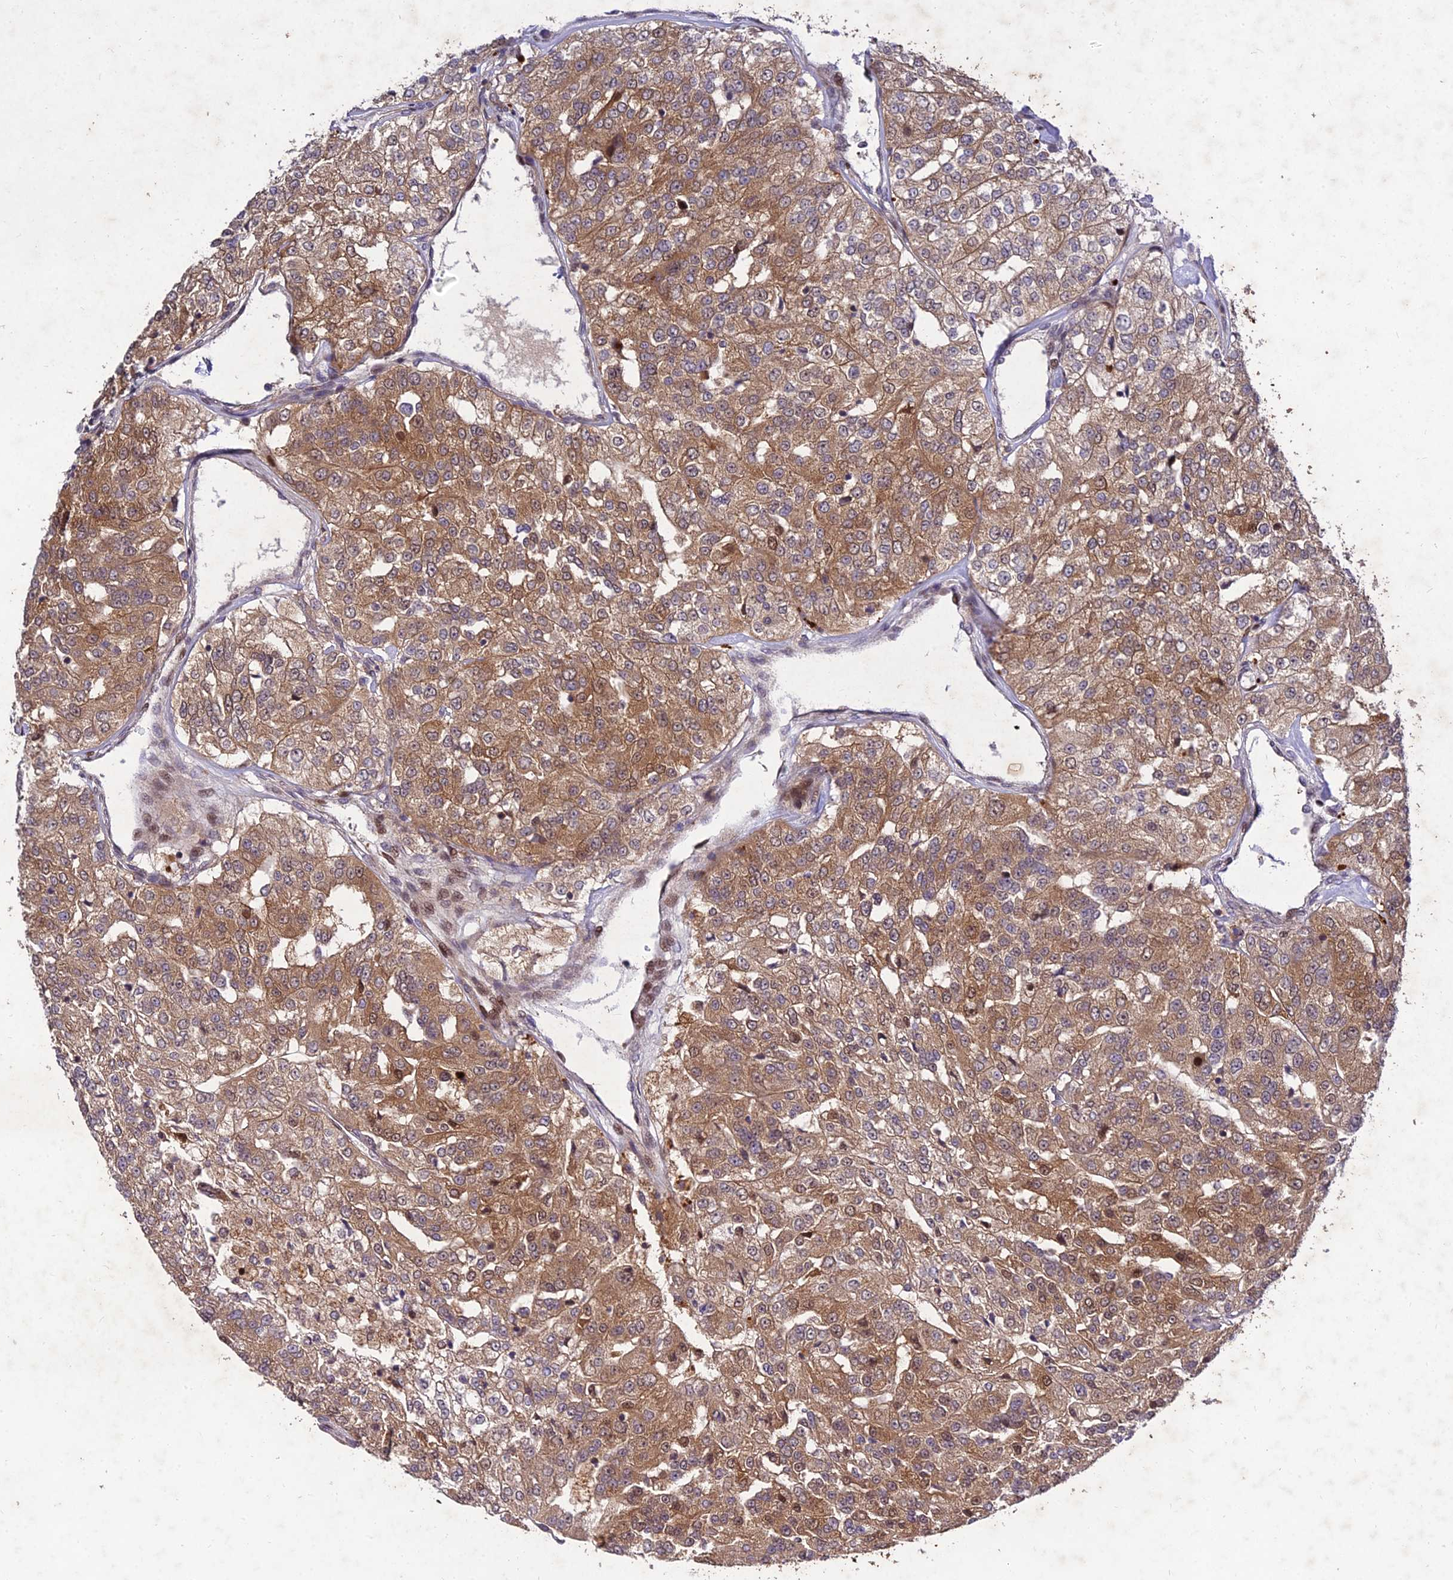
{"staining": {"intensity": "moderate", "quantity": ">75%", "location": "cytoplasmic/membranous"}, "tissue": "renal cancer", "cell_type": "Tumor cells", "image_type": "cancer", "snomed": [{"axis": "morphology", "description": "Adenocarcinoma, NOS"}, {"axis": "topography", "description": "Kidney"}], "caption": "About >75% of tumor cells in human renal adenocarcinoma reveal moderate cytoplasmic/membranous protein positivity as visualized by brown immunohistochemical staining.", "gene": "MKKS", "patient": {"sex": "female", "age": 63}}